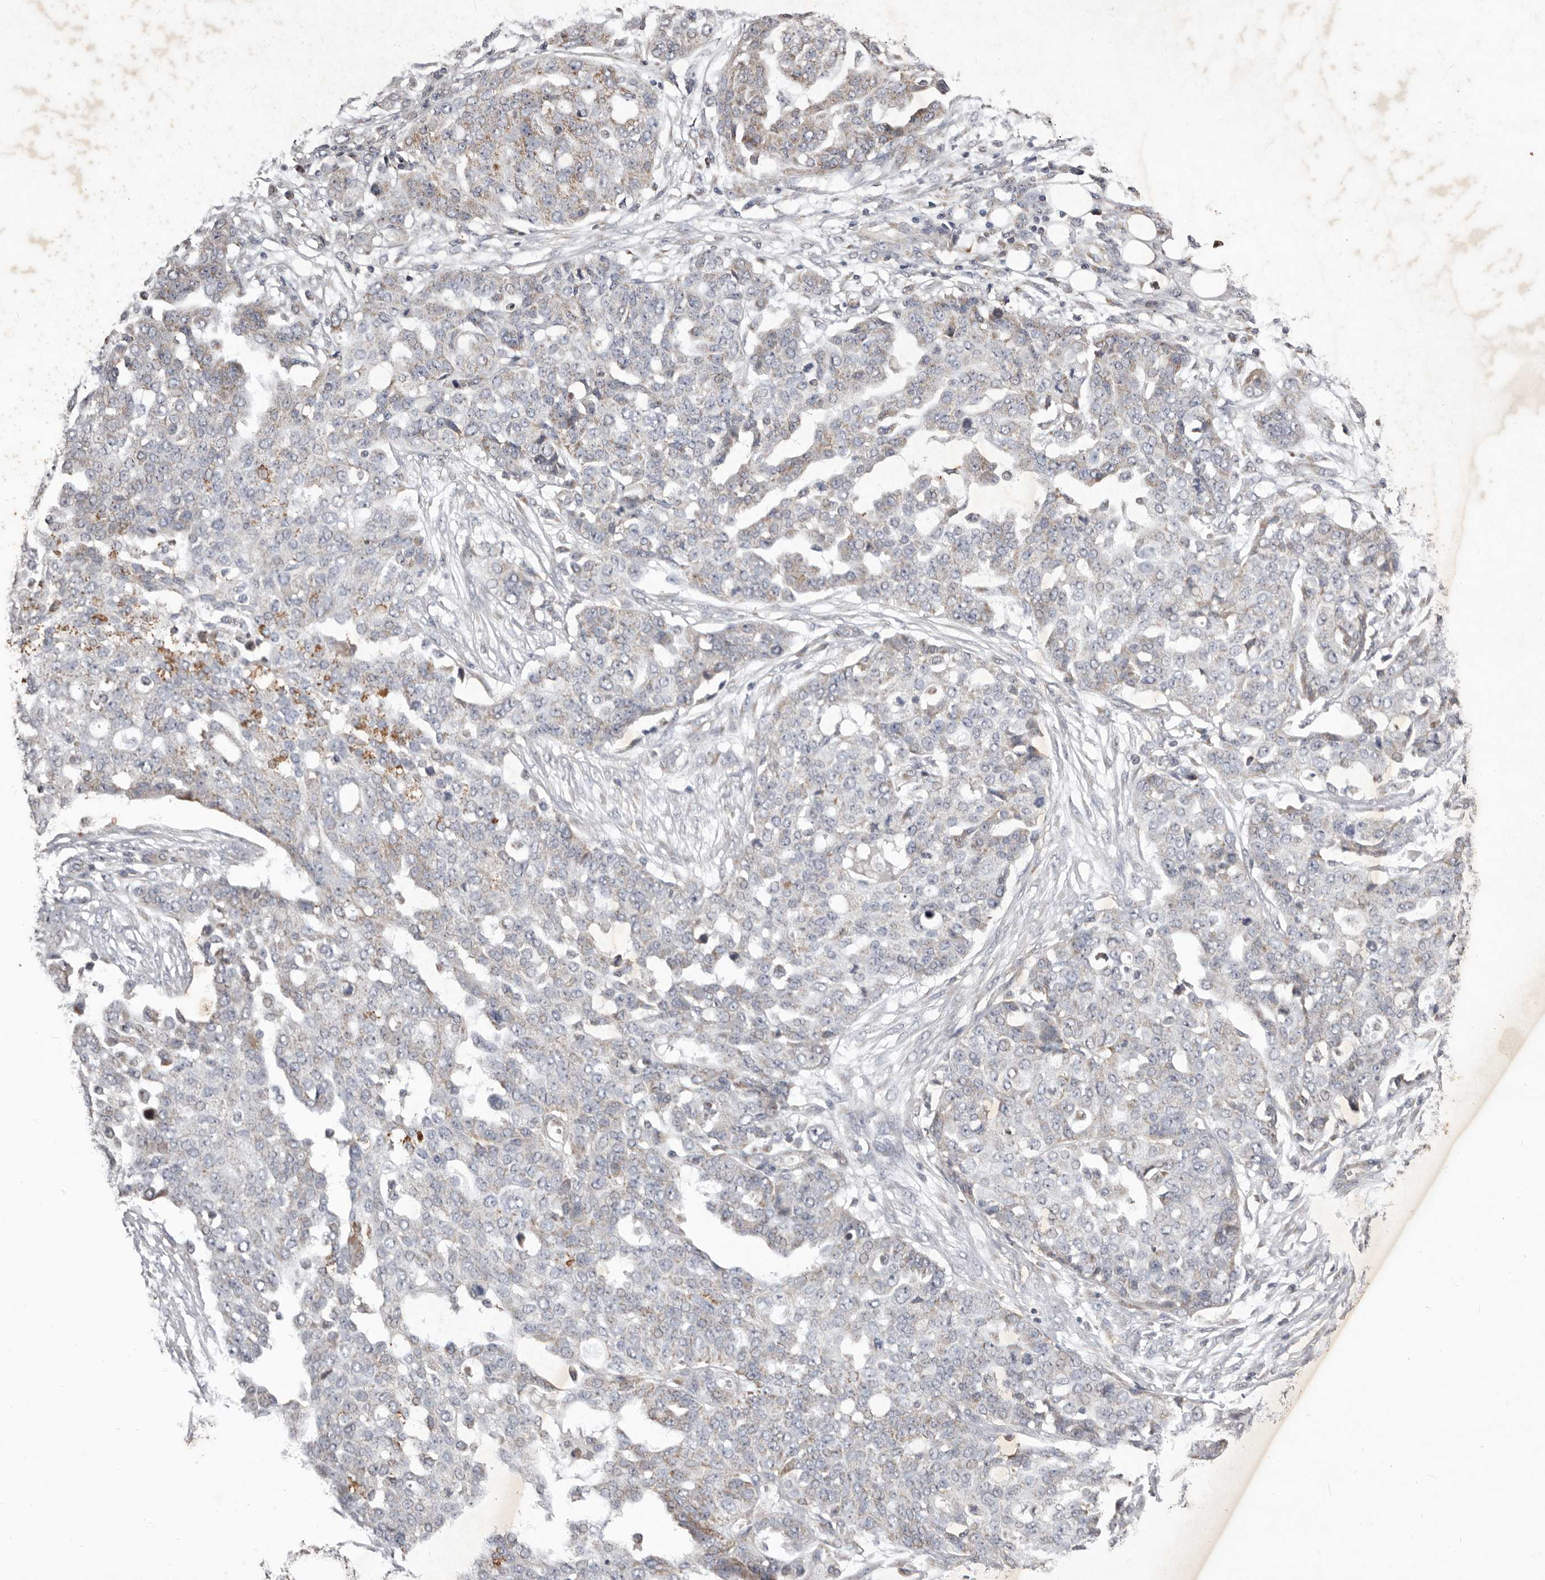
{"staining": {"intensity": "weak", "quantity": "<25%", "location": "cytoplasmic/membranous"}, "tissue": "ovarian cancer", "cell_type": "Tumor cells", "image_type": "cancer", "snomed": [{"axis": "morphology", "description": "Cystadenocarcinoma, serous, NOS"}, {"axis": "topography", "description": "Soft tissue"}, {"axis": "topography", "description": "Ovary"}], "caption": "DAB immunohistochemical staining of human ovarian serous cystadenocarcinoma shows no significant positivity in tumor cells.", "gene": "CXCL14", "patient": {"sex": "female", "age": 57}}